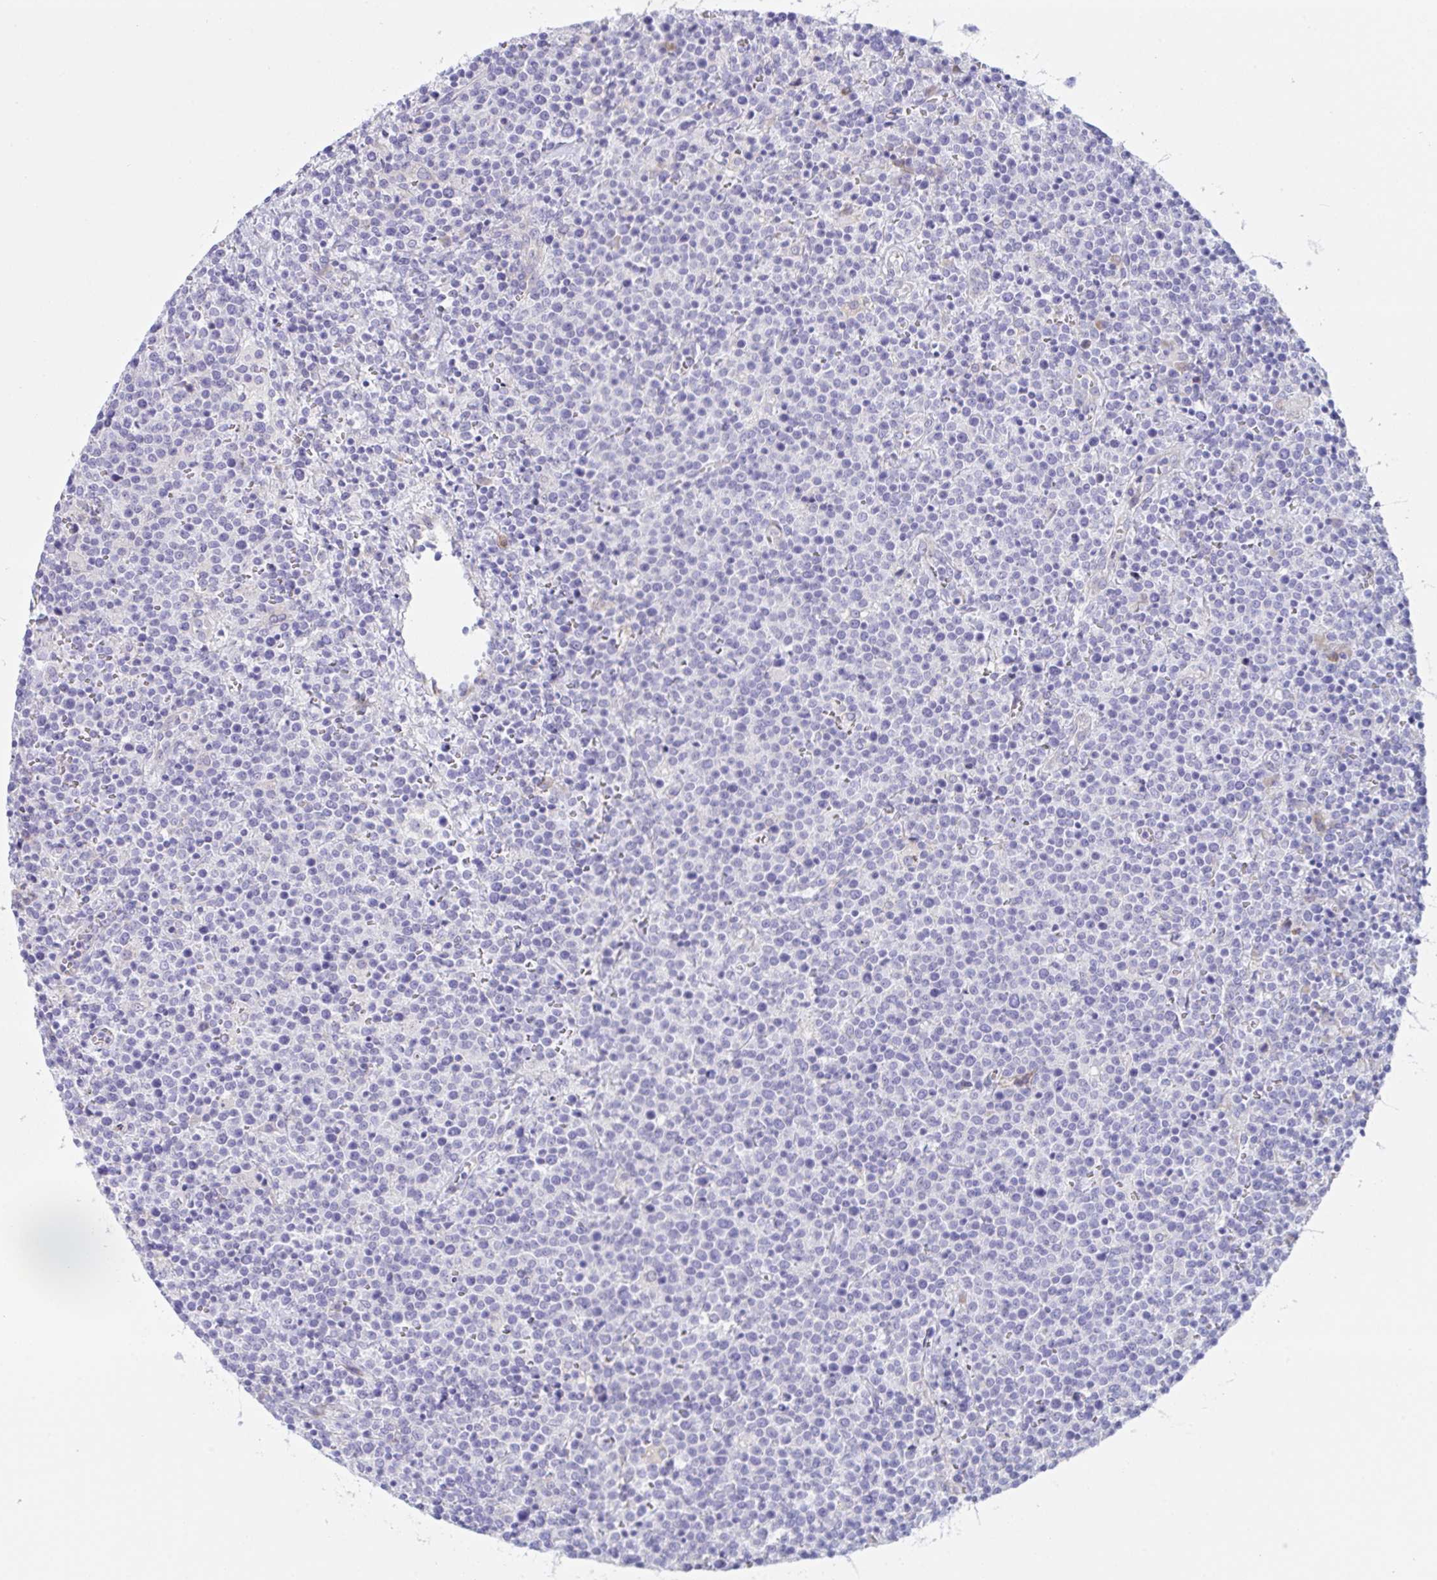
{"staining": {"intensity": "negative", "quantity": "none", "location": "none"}, "tissue": "lymphoma", "cell_type": "Tumor cells", "image_type": "cancer", "snomed": [{"axis": "morphology", "description": "Malignant lymphoma, non-Hodgkin's type, High grade"}, {"axis": "topography", "description": "Lymph node"}], "caption": "An image of high-grade malignant lymphoma, non-Hodgkin's type stained for a protein shows no brown staining in tumor cells. Brightfield microscopy of IHC stained with DAB (3,3'-diaminobenzidine) (brown) and hematoxylin (blue), captured at high magnification.", "gene": "FAM86B1", "patient": {"sex": "male", "age": 61}}